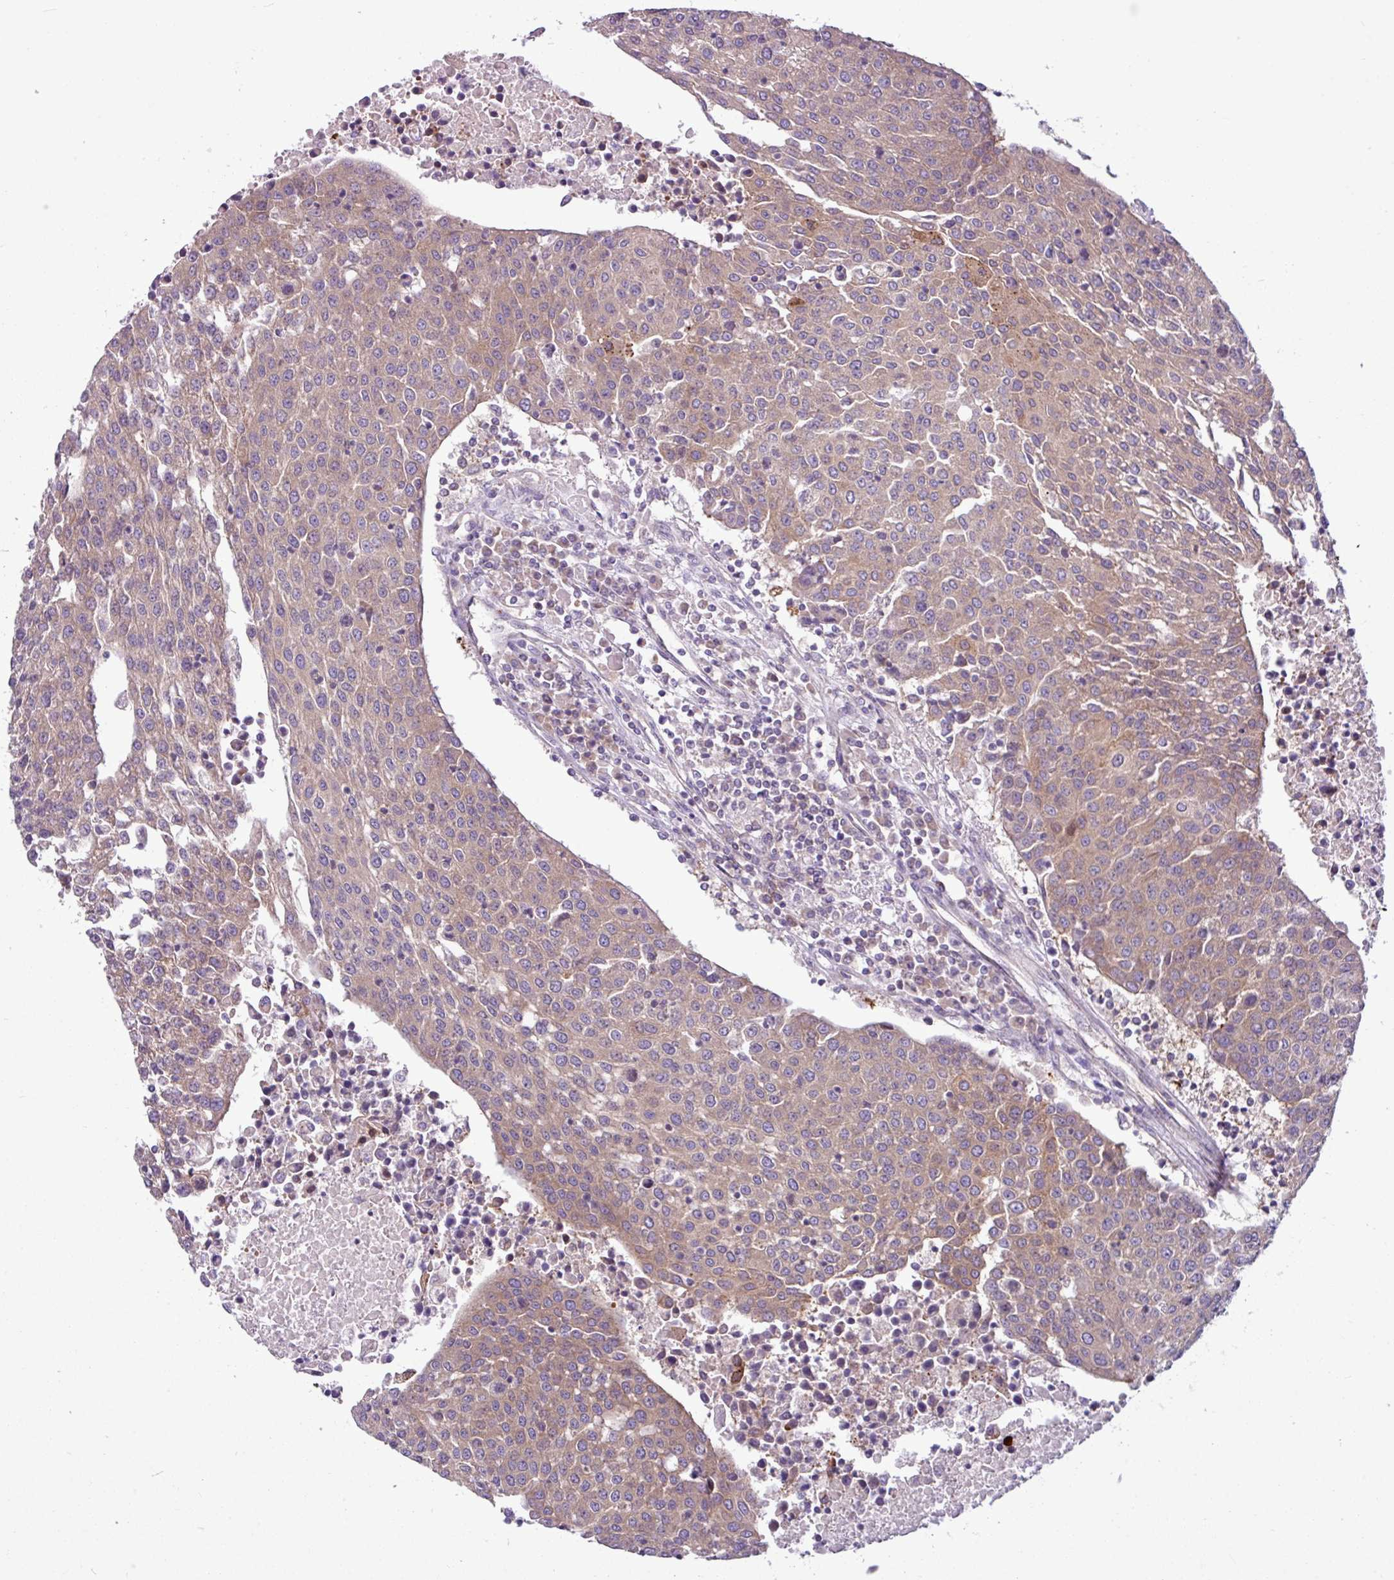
{"staining": {"intensity": "moderate", "quantity": ">75%", "location": "cytoplasmic/membranous"}, "tissue": "urothelial cancer", "cell_type": "Tumor cells", "image_type": "cancer", "snomed": [{"axis": "morphology", "description": "Urothelial carcinoma, High grade"}, {"axis": "topography", "description": "Urinary bladder"}], "caption": "Immunohistochemical staining of urothelial cancer exhibits medium levels of moderate cytoplasmic/membranous protein positivity in approximately >75% of tumor cells.", "gene": "MROH2A", "patient": {"sex": "female", "age": 85}}